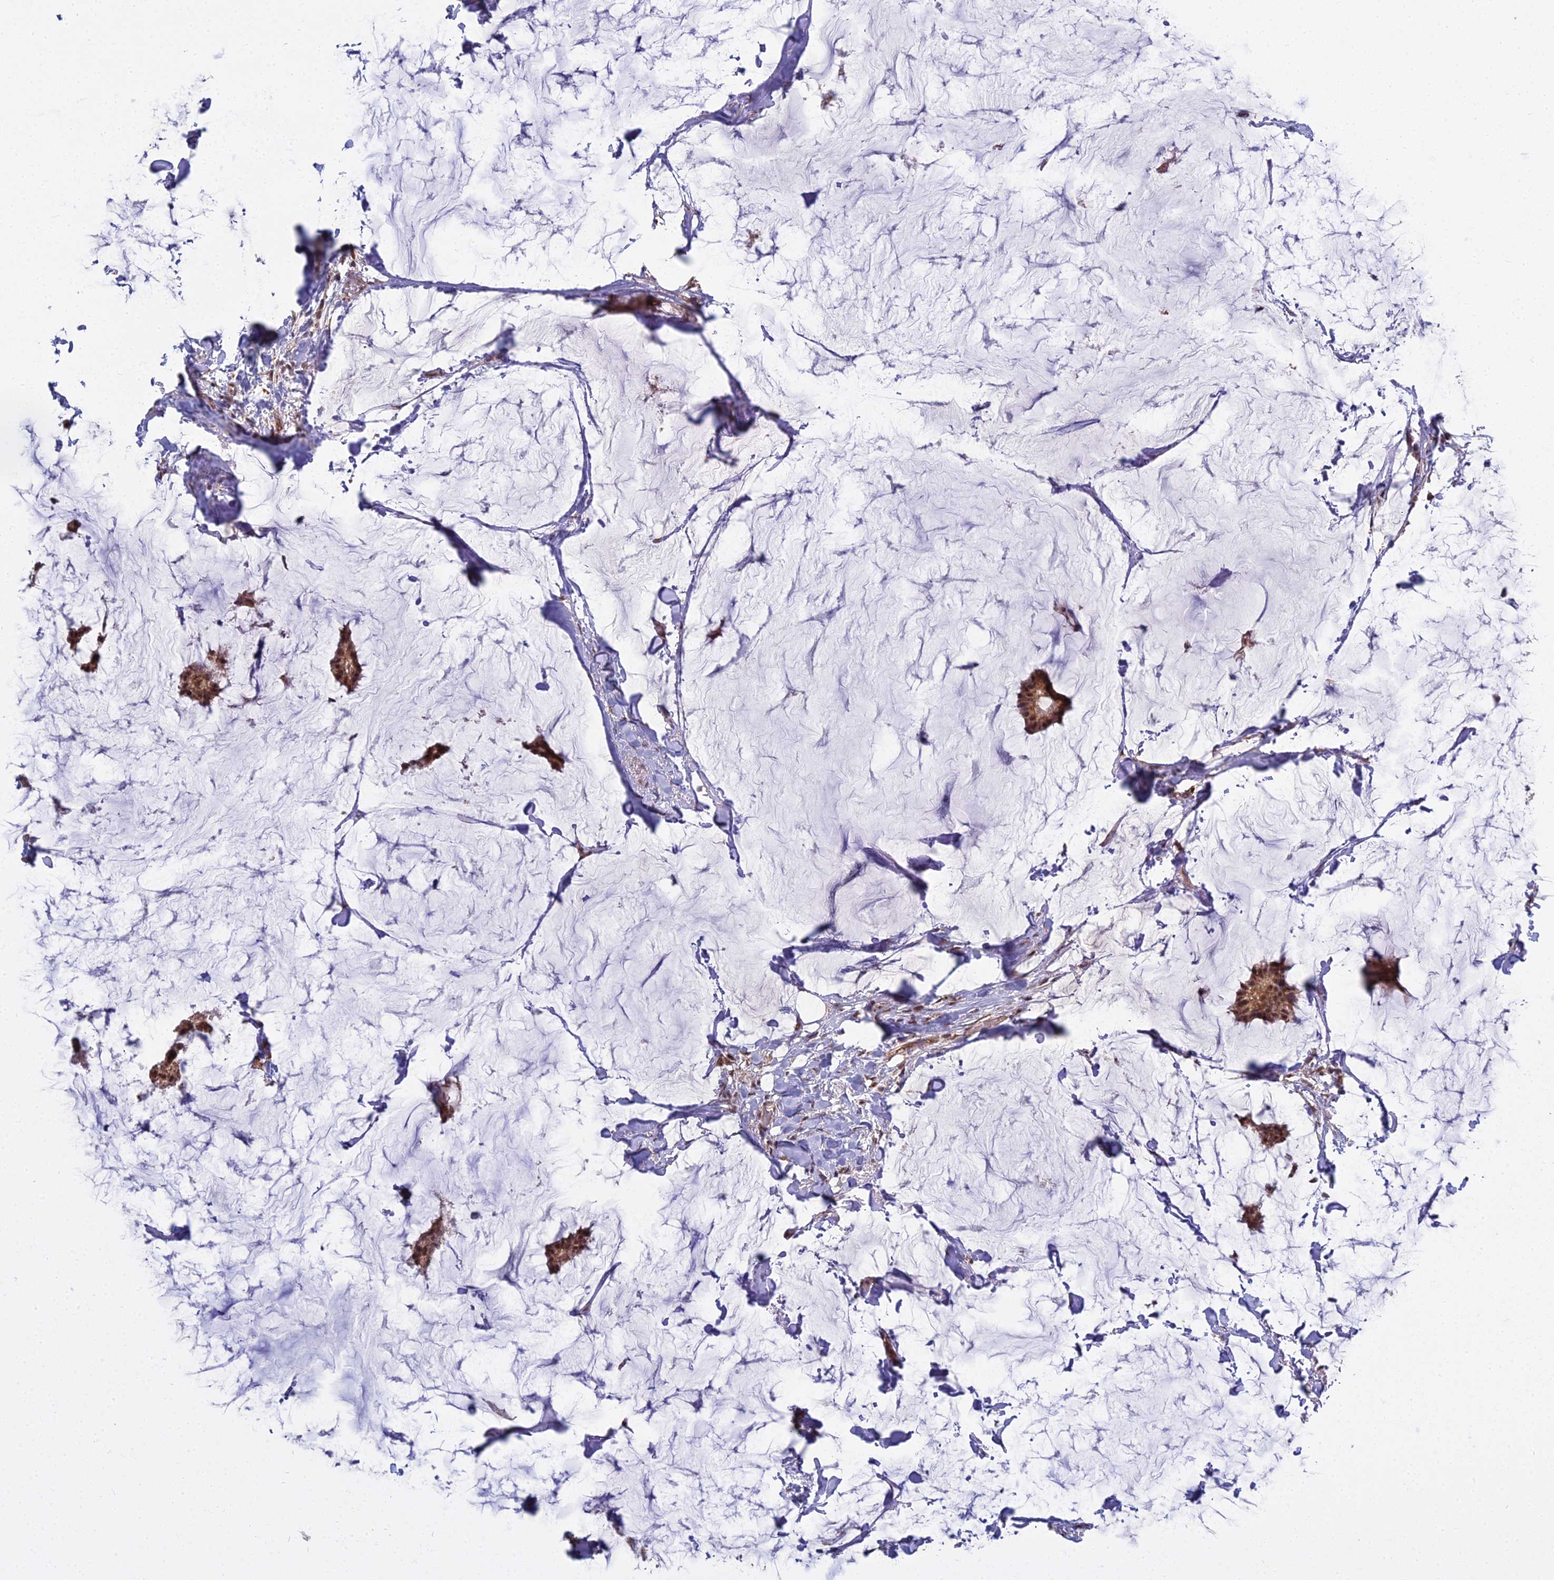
{"staining": {"intensity": "moderate", "quantity": ">75%", "location": "cytoplasmic/membranous,nuclear"}, "tissue": "breast cancer", "cell_type": "Tumor cells", "image_type": "cancer", "snomed": [{"axis": "morphology", "description": "Duct carcinoma"}, {"axis": "topography", "description": "Breast"}], "caption": "Protein staining shows moderate cytoplasmic/membranous and nuclear positivity in about >75% of tumor cells in breast cancer (infiltrating ductal carcinoma).", "gene": "MEOX1", "patient": {"sex": "female", "age": 93}}